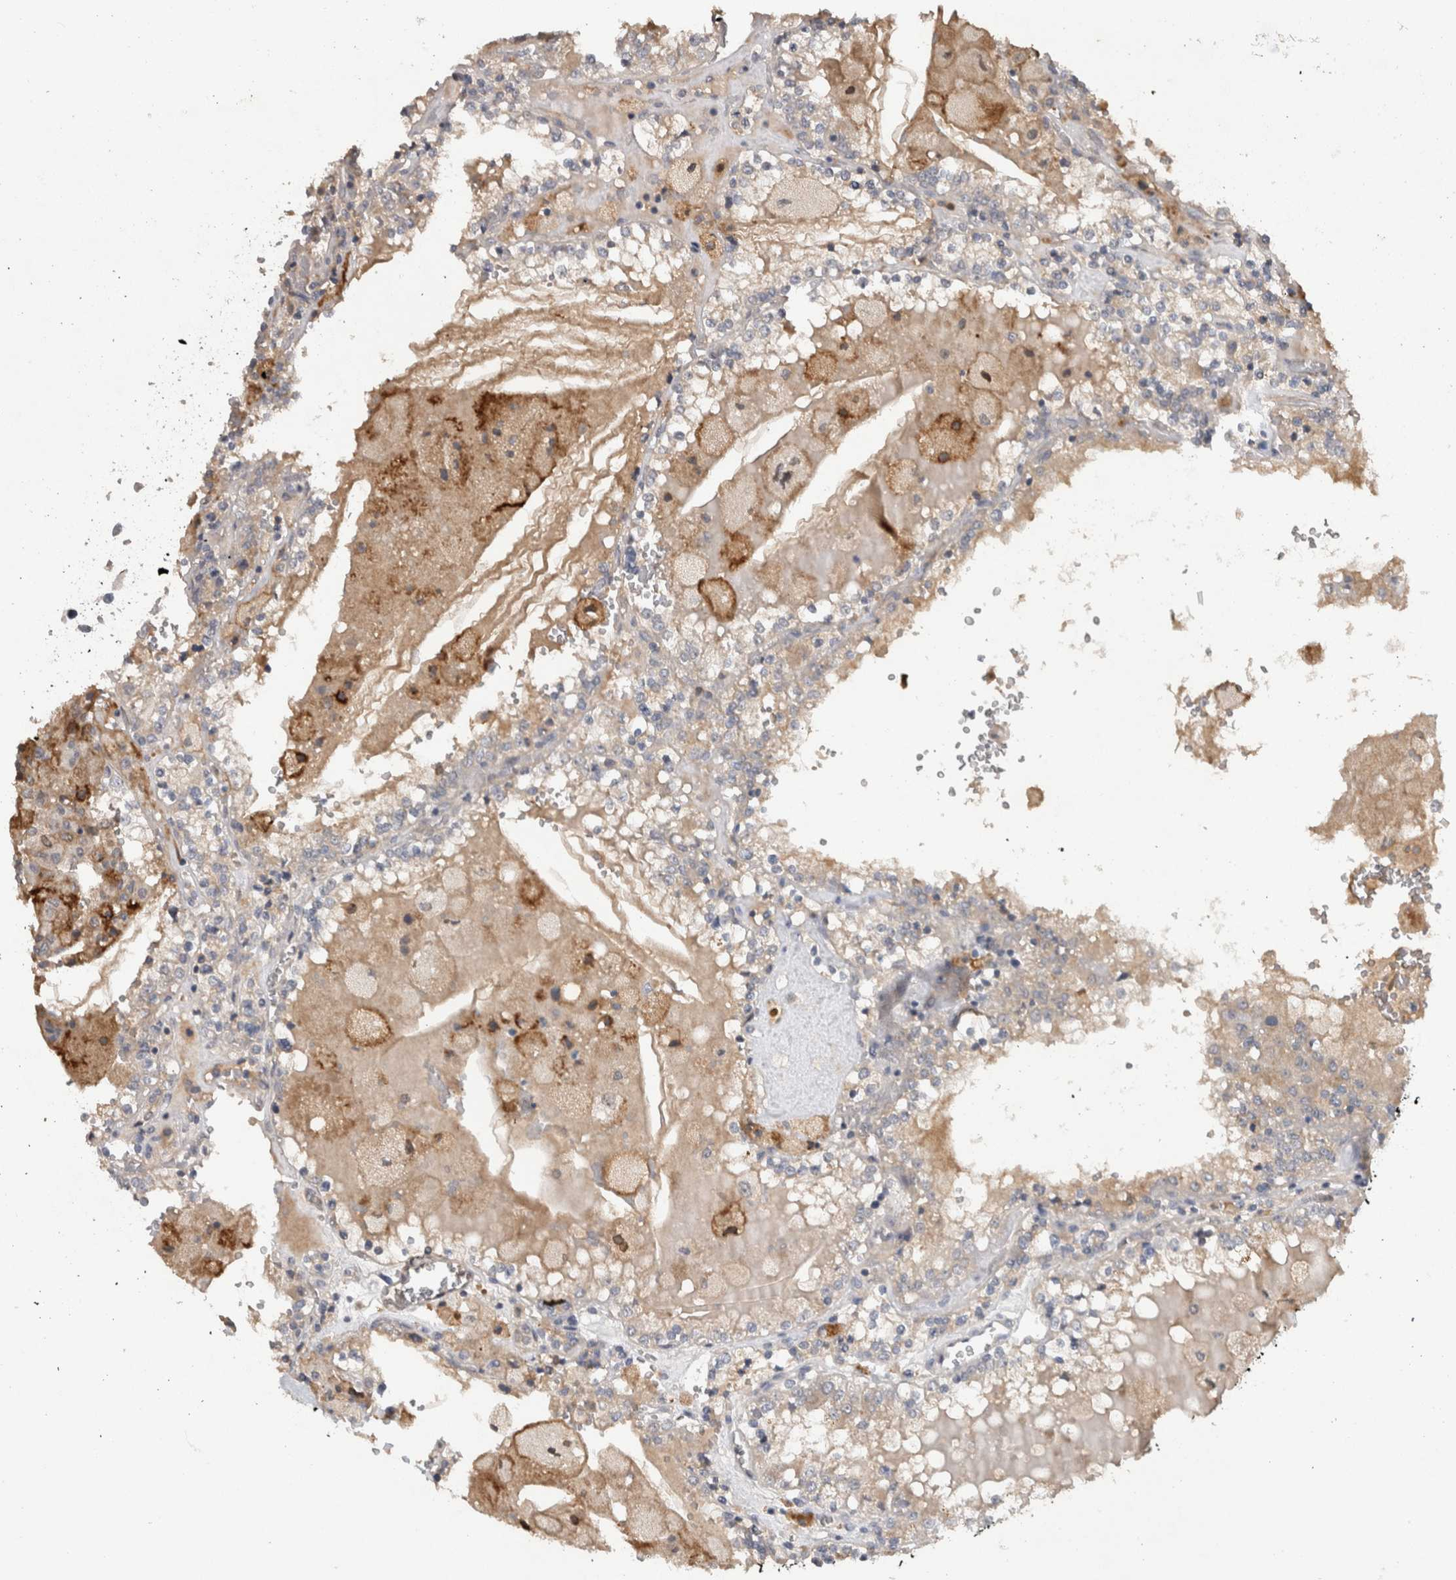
{"staining": {"intensity": "weak", "quantity": "<25%", "location": "cytoplasmic/membranous"}, "tissue": "renal cancer", "cell_type": "Tumor cells", "image_type": "cancer", "snomed": [{"axis": "morphology", "description": "Adenocarcinoma, NOS"}, {"axis": "topography", "description": "Kidney"}], "caption": "Human renal cancer stained for a protein using immunohistochemistry shows no expression in tumor cells.", "gene": "HEXD", "patient": {"sex": "female", "age": 56}}